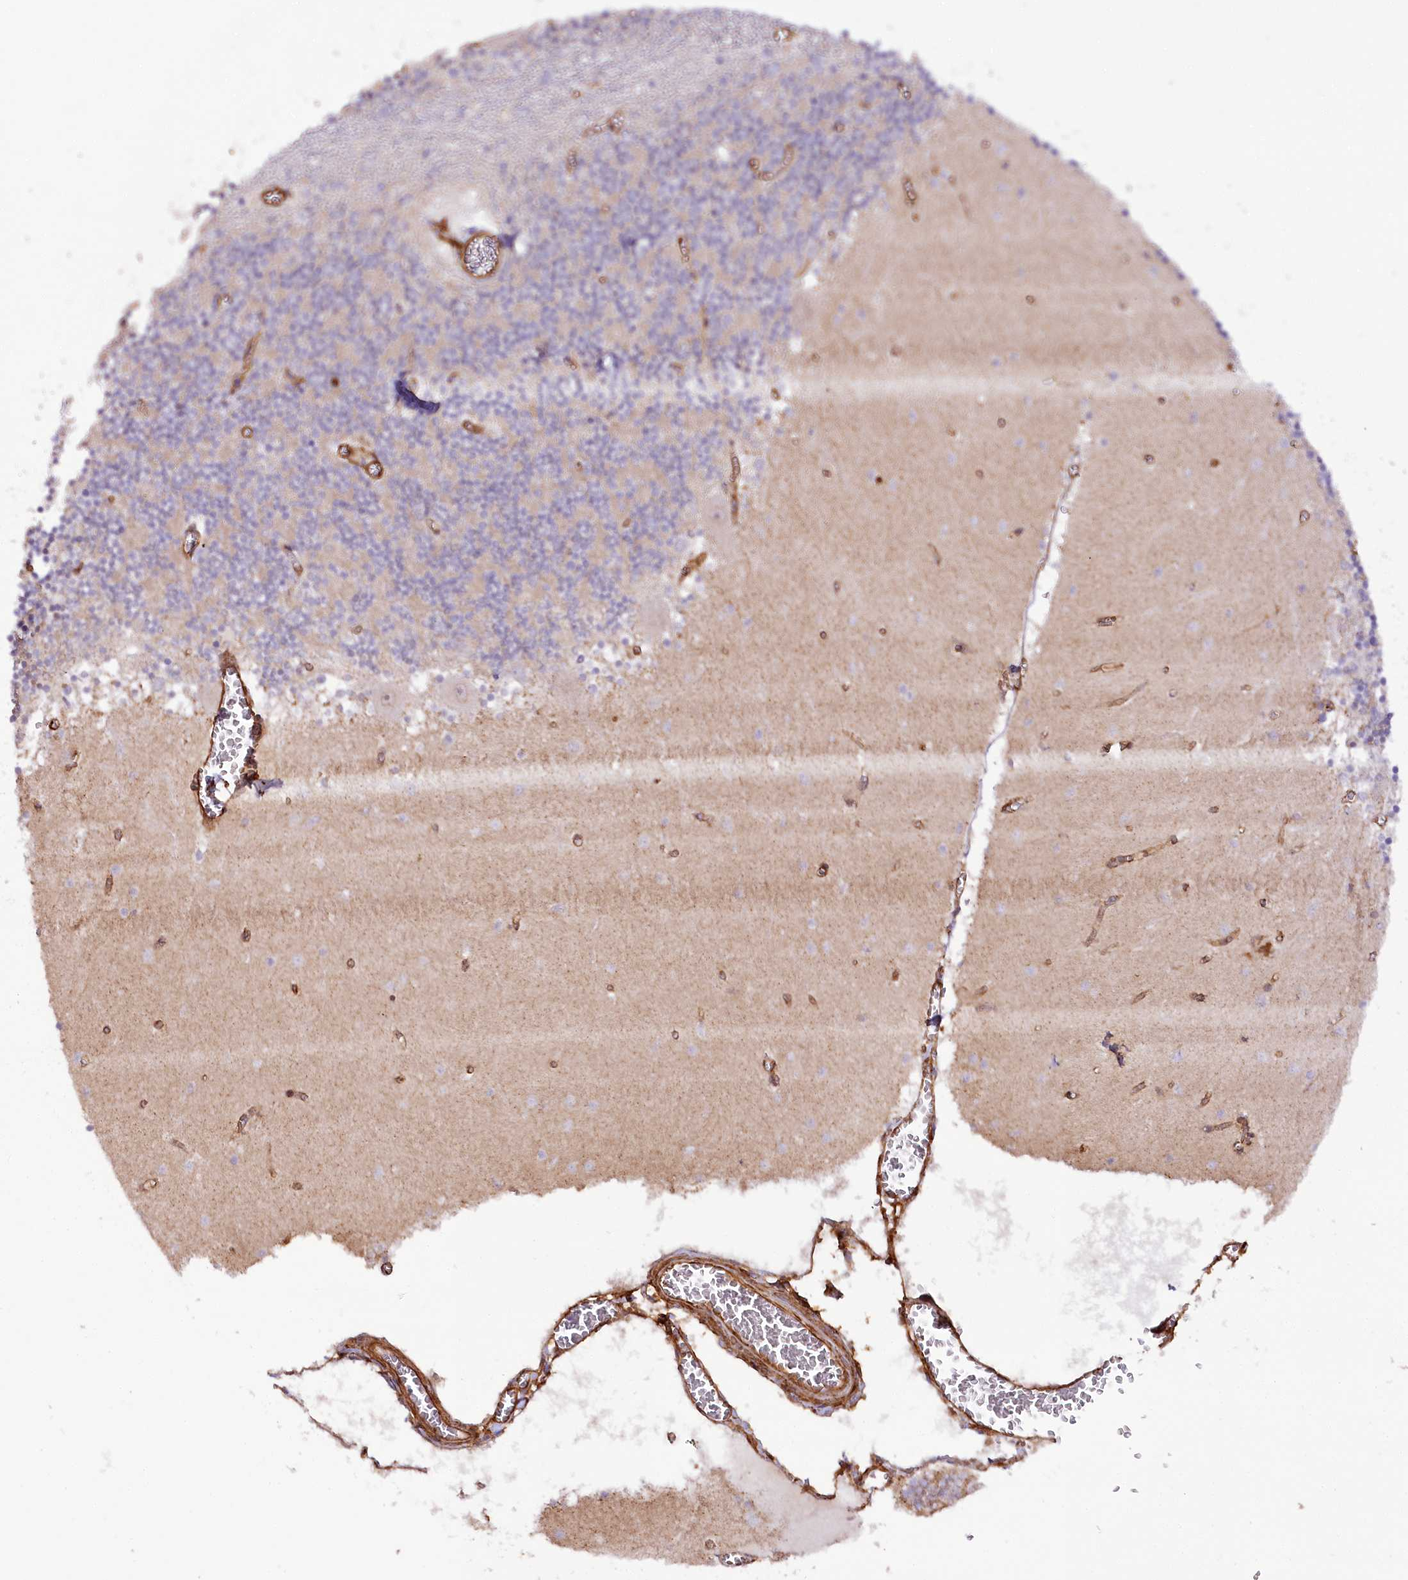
{"staining": {"intensity": "weak", "quantity": "25%-75%", "location": "cytoplasmic/membranous"}, "tissue": "cerebellum", "cell_type": "Cells in granular layer", "image_type": "normal", "snomed": [{"axis": "morphology", "description": "Normal tissue, NOS"}, {"axis": "topography", "description": "Cerebellum"}], "caption": "Immunohistochemical staining of benign cerebellum demonstrates low levels of weak cytoplasmic/membranous positivity in about 25%-75% of cells in granular layer. (brown staining indicates protein expression, while blue staining denotes nuclei).", "gene": "SYNPO2", "patient": {"sex": "female", "age": 28}}